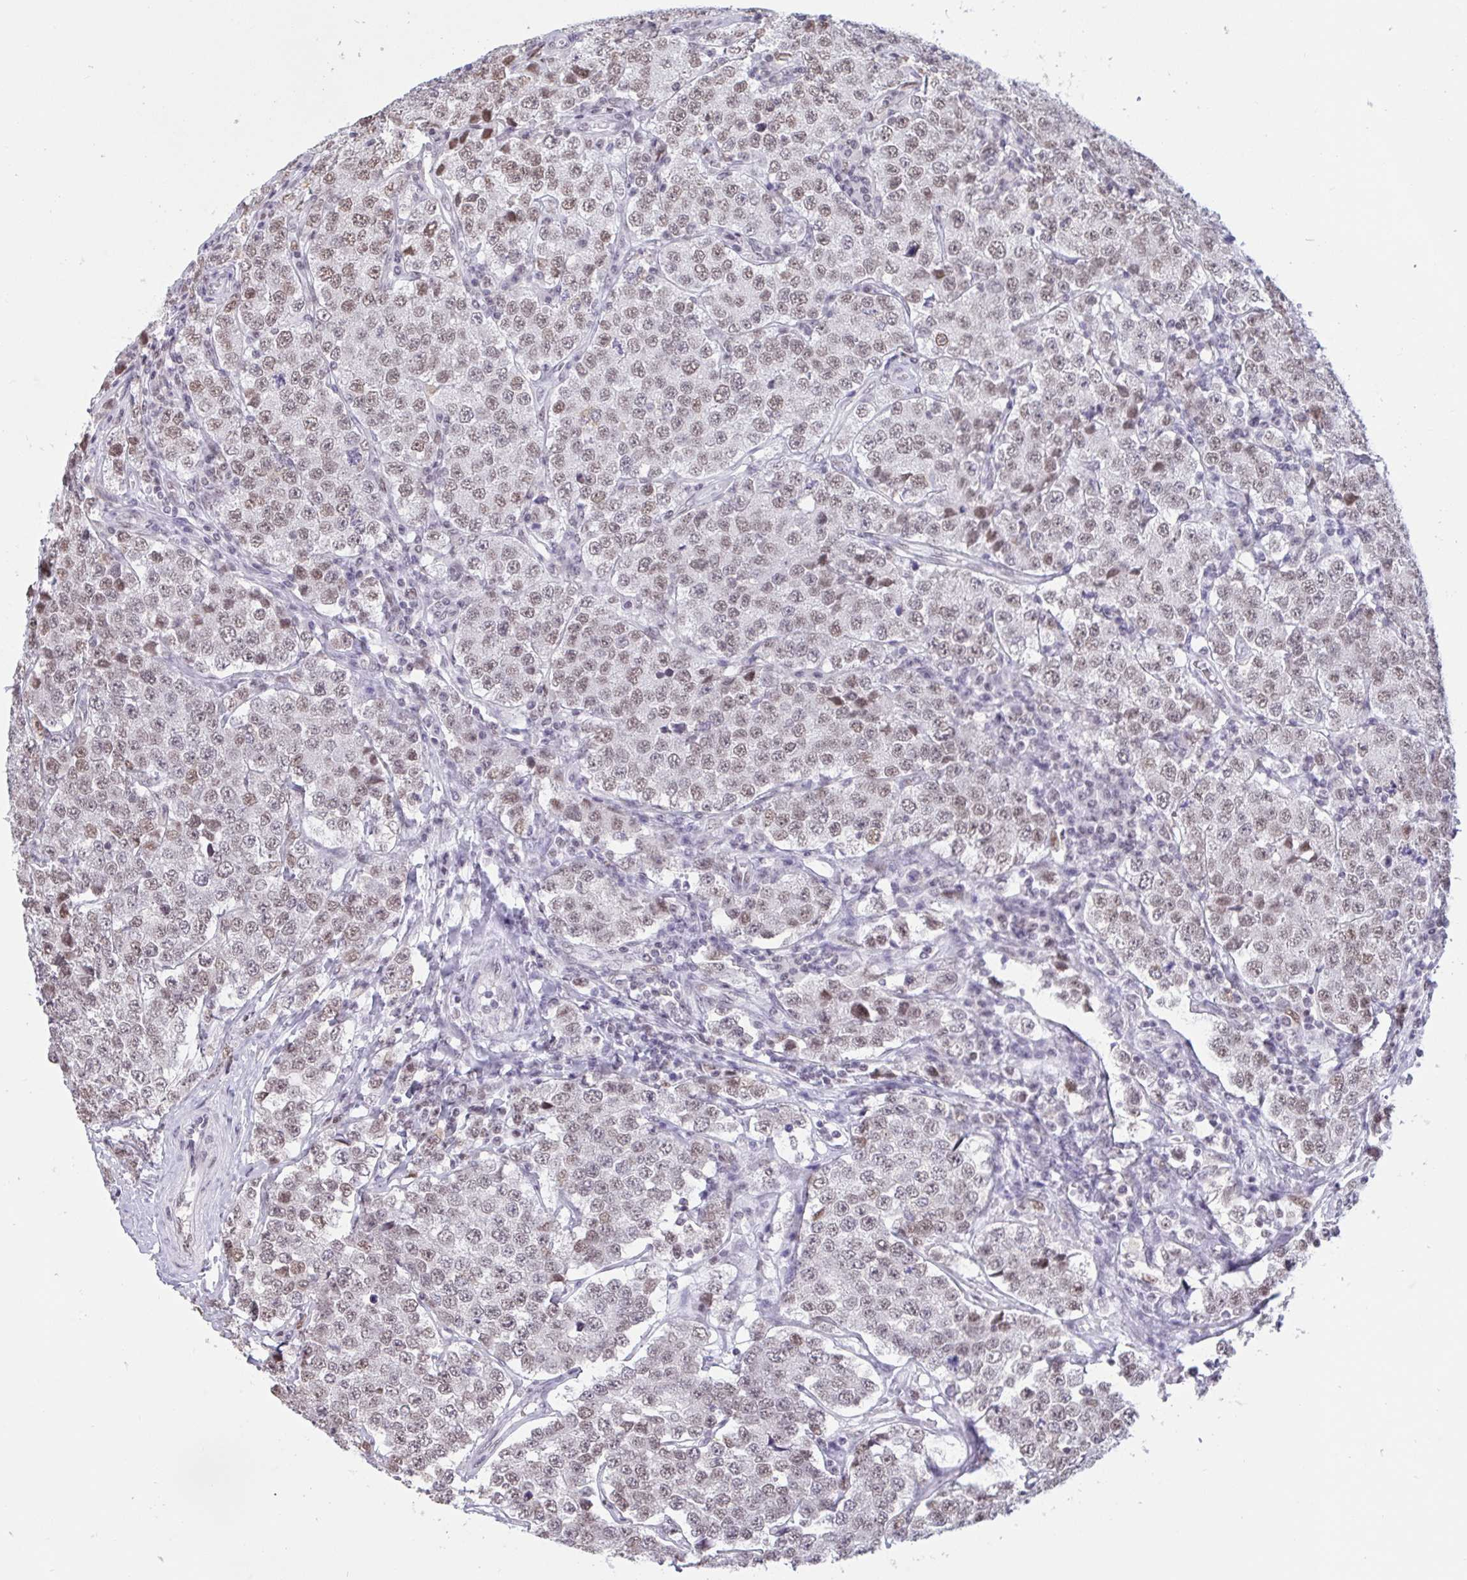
{"staining": {"intensity": "moderate", "quantity": "25%-75%", "location": "nuclear"}, "tissue": "testis cancer", "cell_type": "Tumor cells", "image_type": "cancer", "snomed": [{"axis": "morphology", "description": "Seminoma, NOS"}, {"axis": "topography", "description": "Testis"}], "caption": "Immunohistochemical staining of testis seminoma shows moderate nuclear protein expression in about 25%-75% of tumor cells.", "gene": "CBFA2T2", "patient": {"sex": "male", "age": 34}}